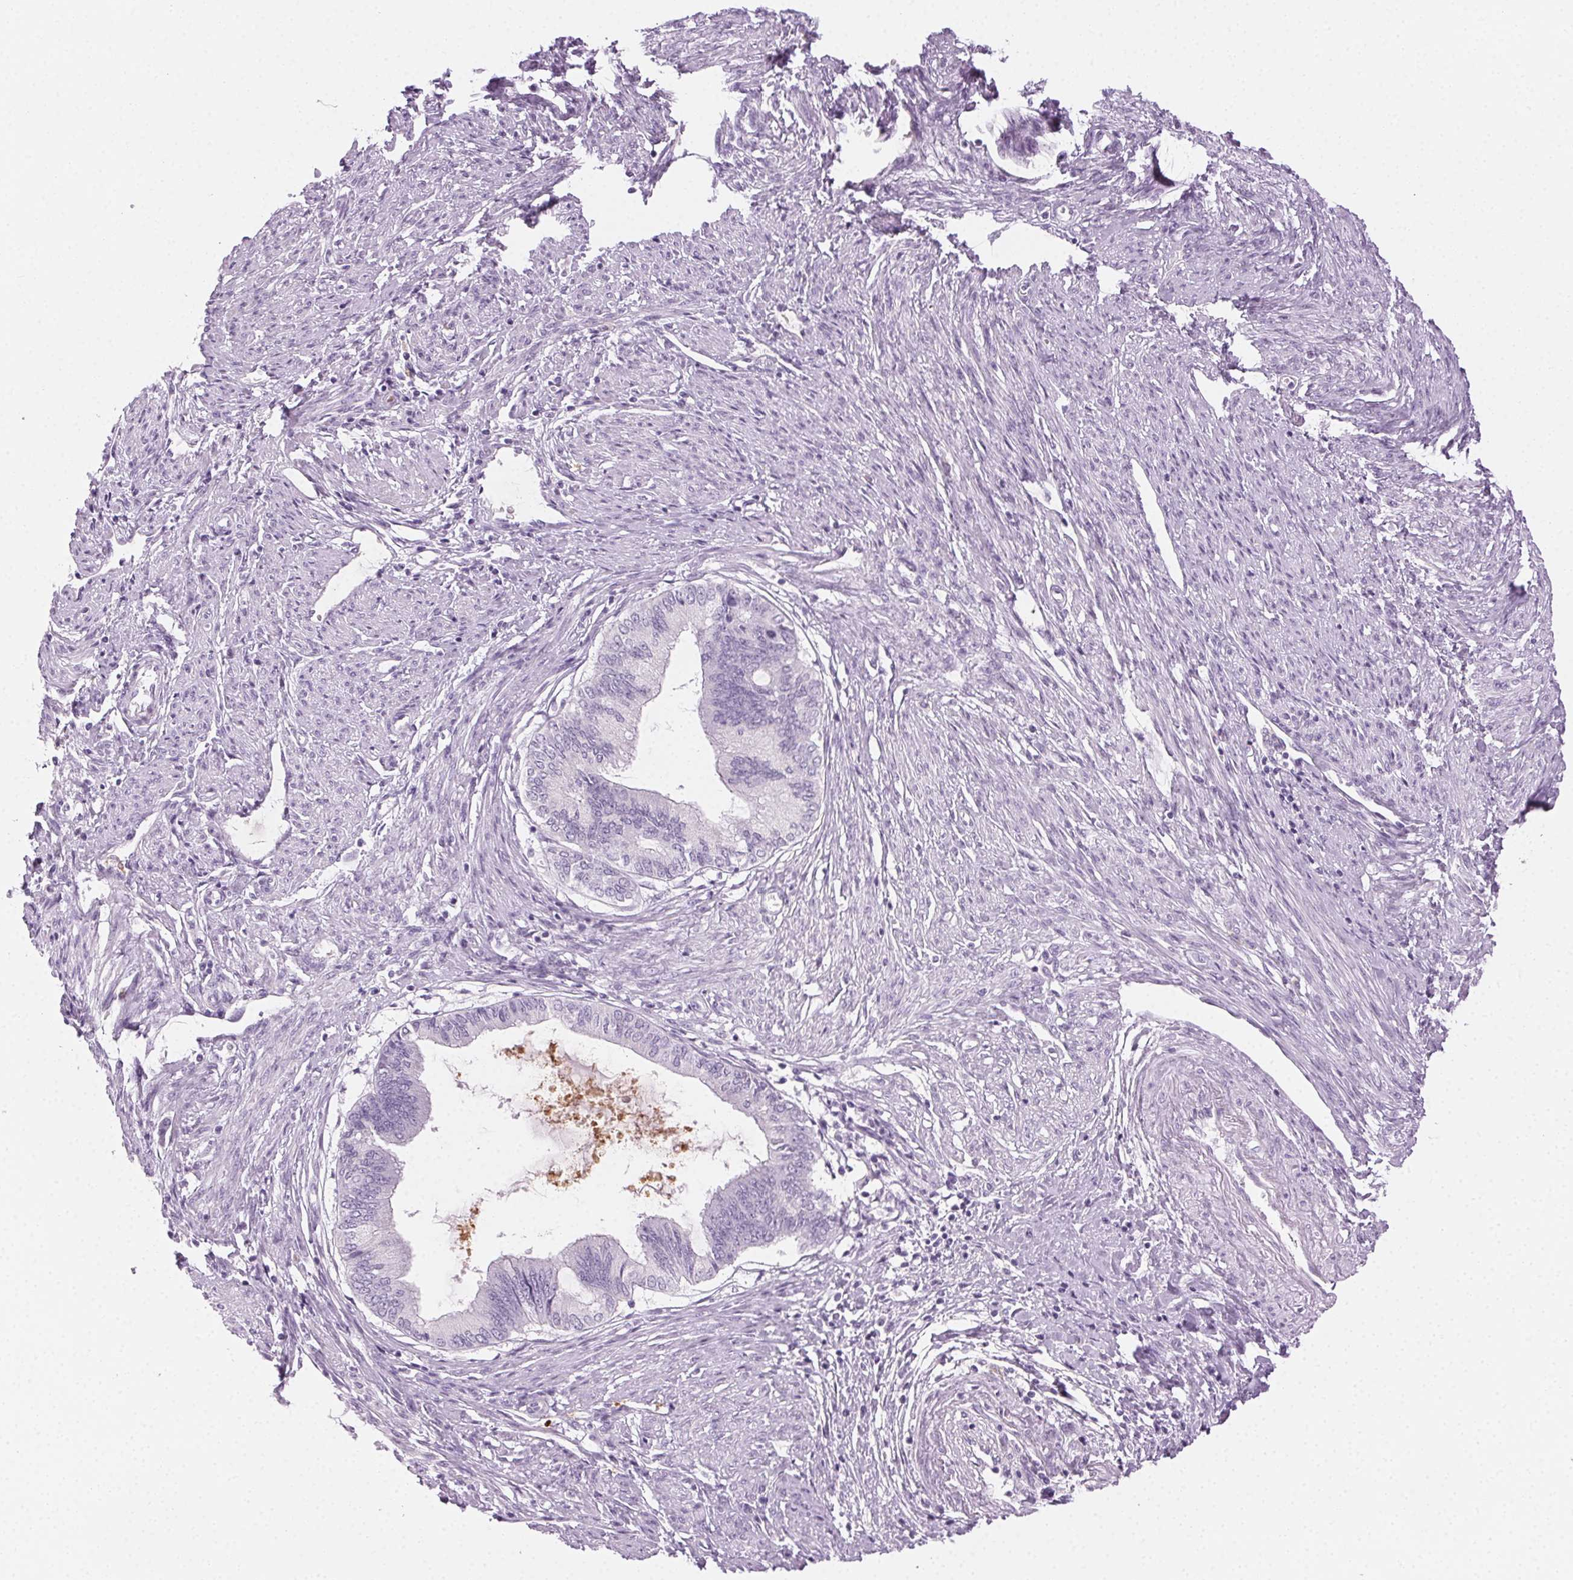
{"staining": {"intensity": "negative", "quantity": "none", "location": "none"}, "tissue": "endometrial cancer", "cell_type": "Tumor cells", "image_type": "cancer", "snomed": [{"axis": "morphology", "description": "Adenocarcinoma, NOS"}, {"axis": "topography", "description": "Endometrium"}], "caption": "Immunohistochemical staining of endometrial cancer (adenocarcinoma) reveals no significant expression in tumor cells.", "gene": "MPO", "patient": {"sex": "female", "age": 86}}